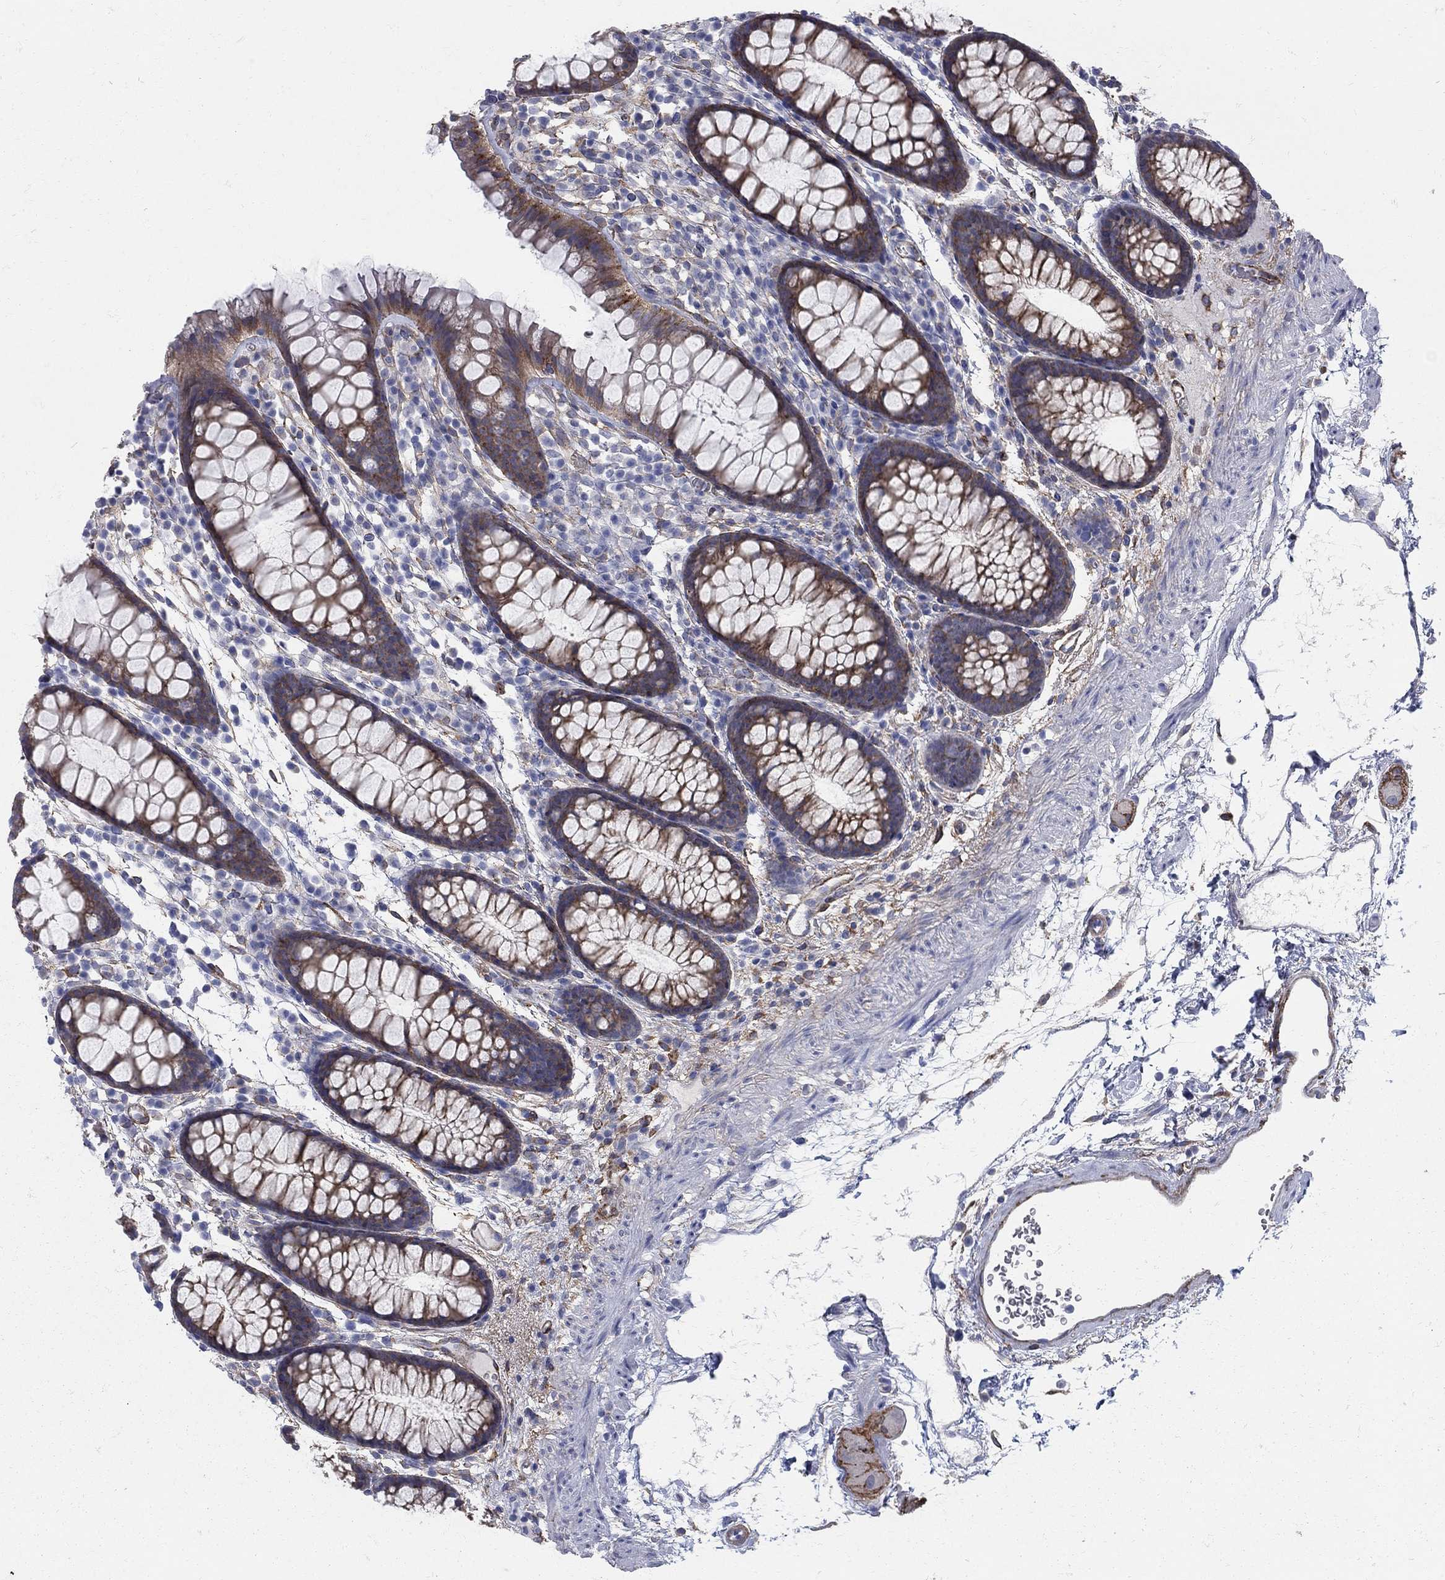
{"staining": {"intensity": "negative", "quantity": "none", "location": "none"}, "tissue": "colon", "cell_type": "Endothelial cells", "image_type": "normal", "snomed": [{"axis": "morphology", "description": "Normal tissue, NOS"}, {"axis": "topography", "description": "Colon"}], "caption": "A micrograph of human colon is negative for staining in endothelial cells. (Brightfield microscopy of DAB (3,3'-diaminobenzidine) immunohistochemistry at high magnification).", "gene": "SEPTIN8", "patient": {"sex": "male", "age": 76}}